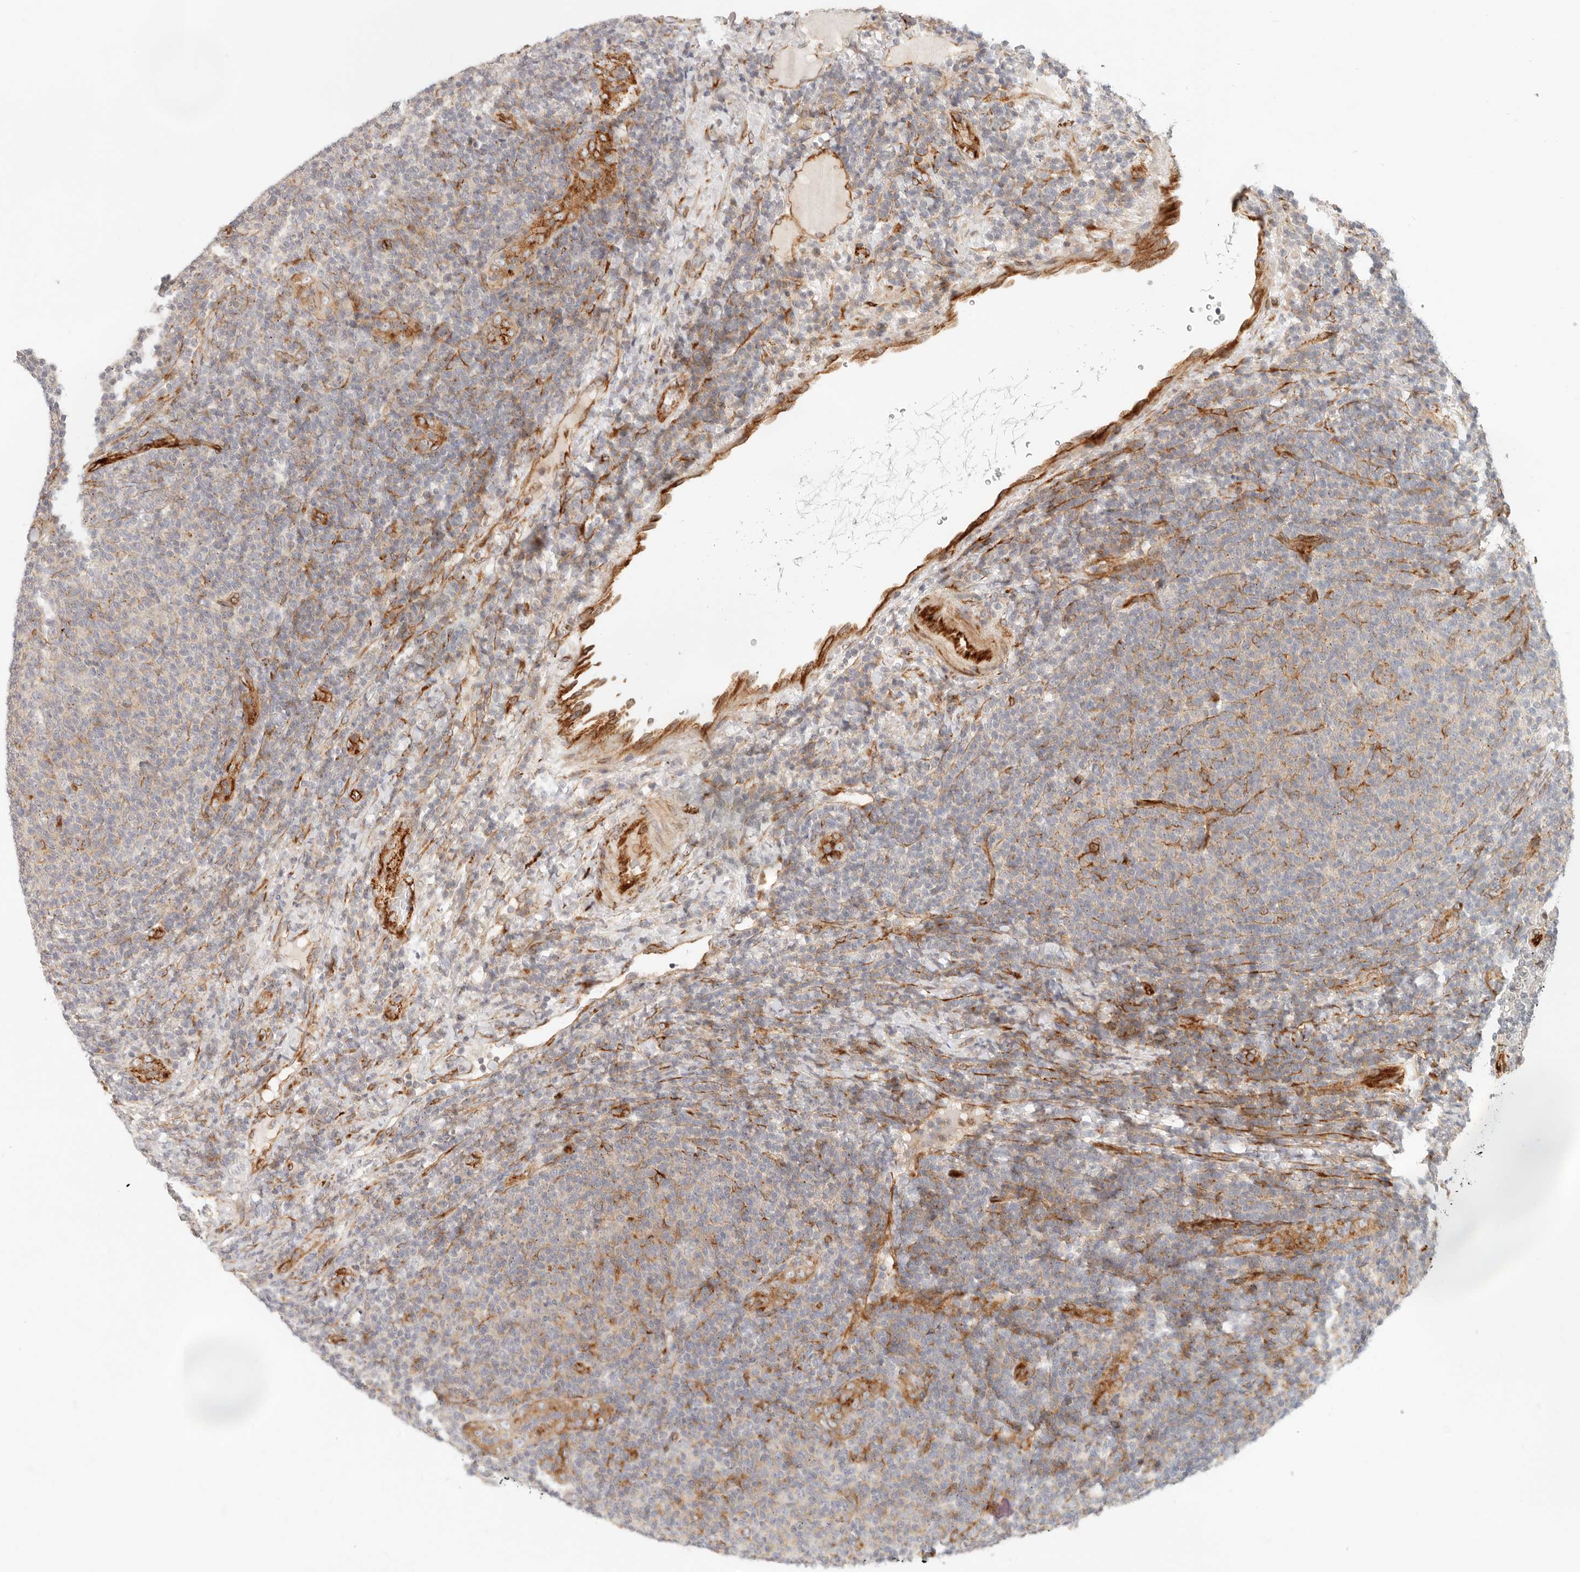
{"staining": {"intensity": "weak", "quantity": "<25%", "location": "cytoplasmic/membranous"}, "tissue": "lymphoma", "cell_type": "Tumor cells", "image_type": "cancer", "snomed": [{"axis": "morphology", "description": "Malignant lymphoma, non-Hodgkin's type, Low grade"}, {"axis": "topography", "description": "Lymph node"}], "caption": "High magnification brightfield microscopy of lymphoma stained with DAB (3,3'-diaminobenzidine) (brown) and counterstained with hematoxylin (blue): tumor cells show no significant expression.", "gene": "SASS6", "patient": {"sex": "male", "age": 66}}